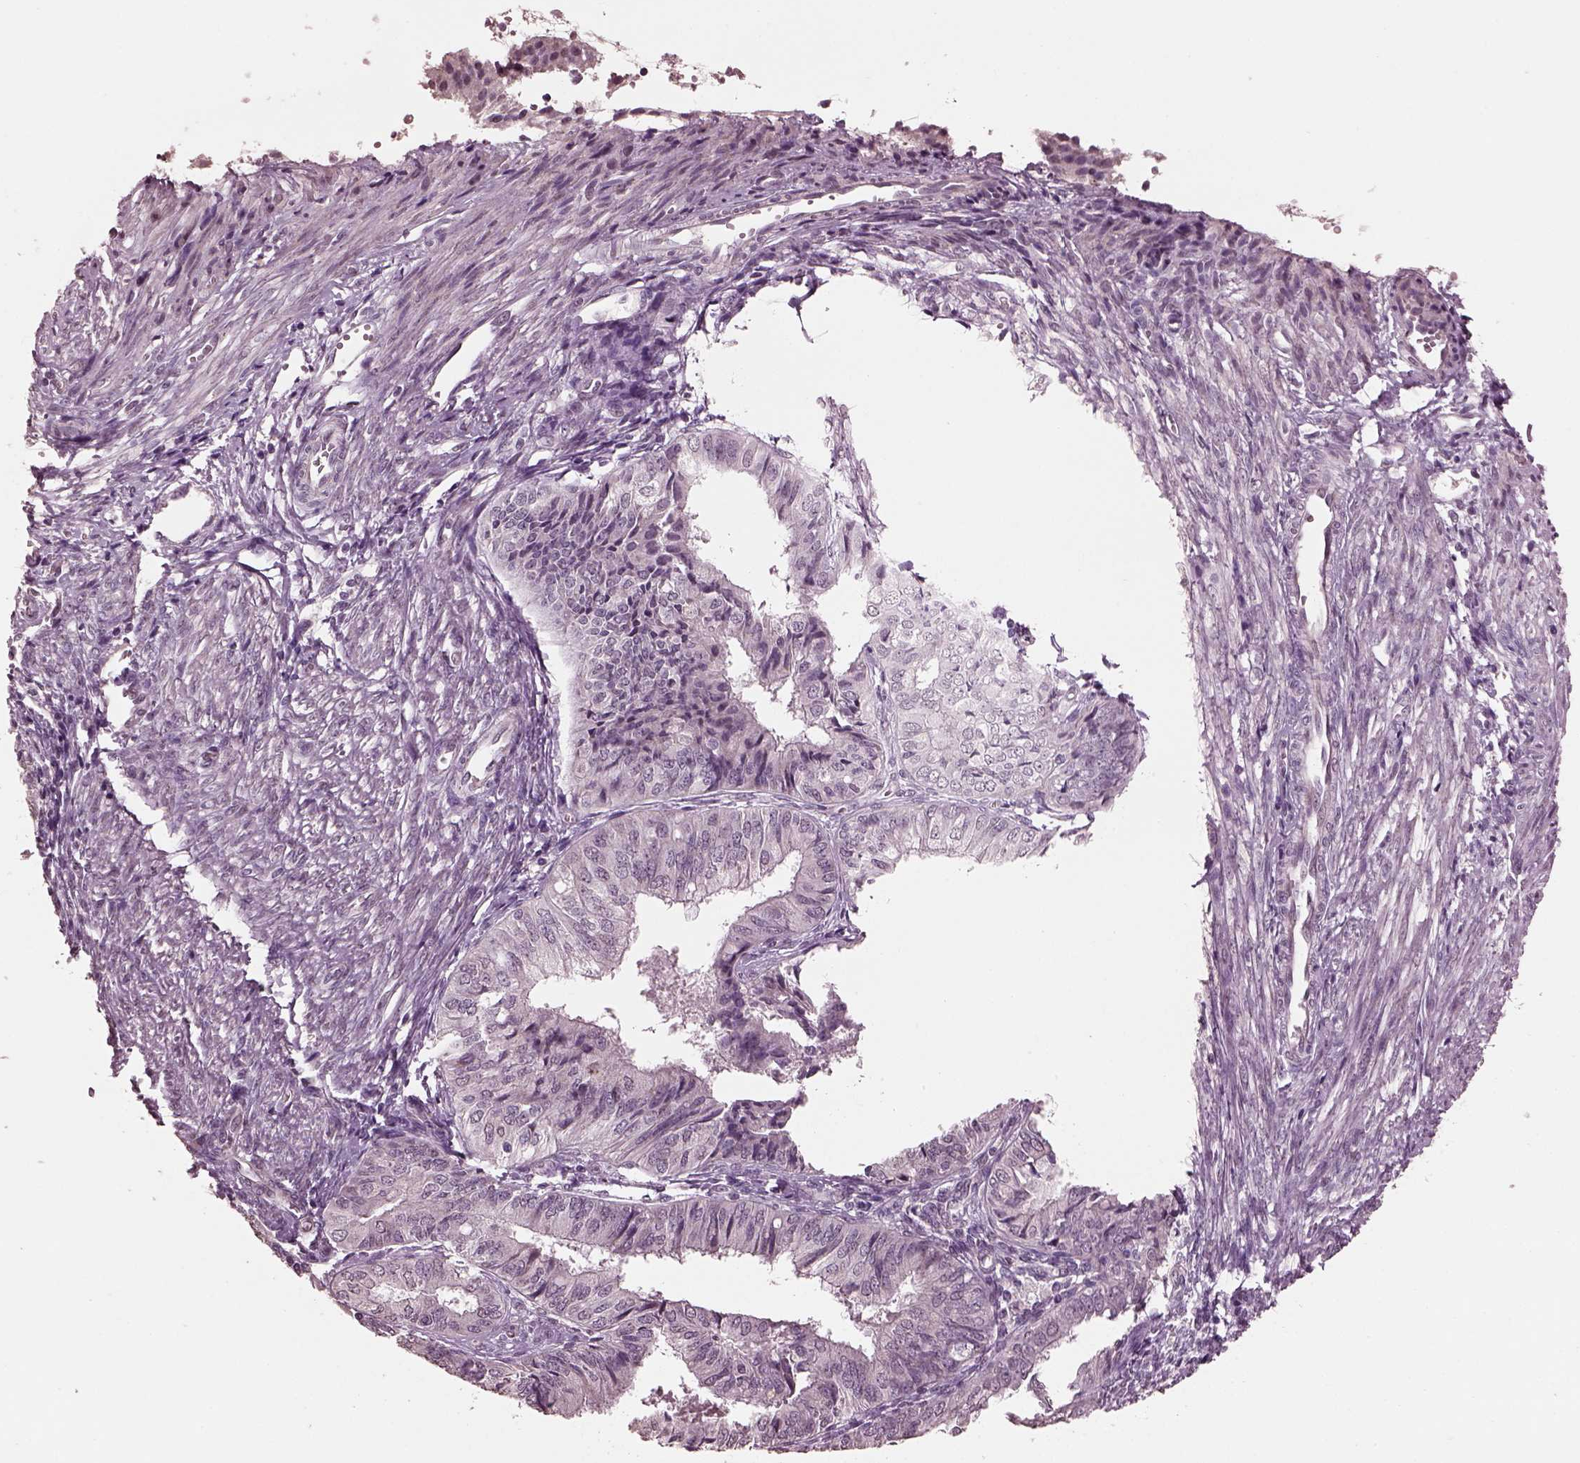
{"staining": {"intensity": "negative", "quantity": "none", "location": "none"}, "tissue": "endometrial cancer", "cell_type": "Tumor cells", "image_type": "cancer", "snomed": [{"axis": "morphology", "description": "Adenocarcinoma, NOS"}, {"axis": "topography", "description": "Endometrium"}], "caption": "An immunohistochemistry (IHC) histopathology image of endometrial cancer (adenocarcinoma) is shown. There is no staining in tumor cells of endometrial cancer (adenocarcinoma).", "gene": "IL18RAP", "patient": {"sex": "female", "age": 58}}